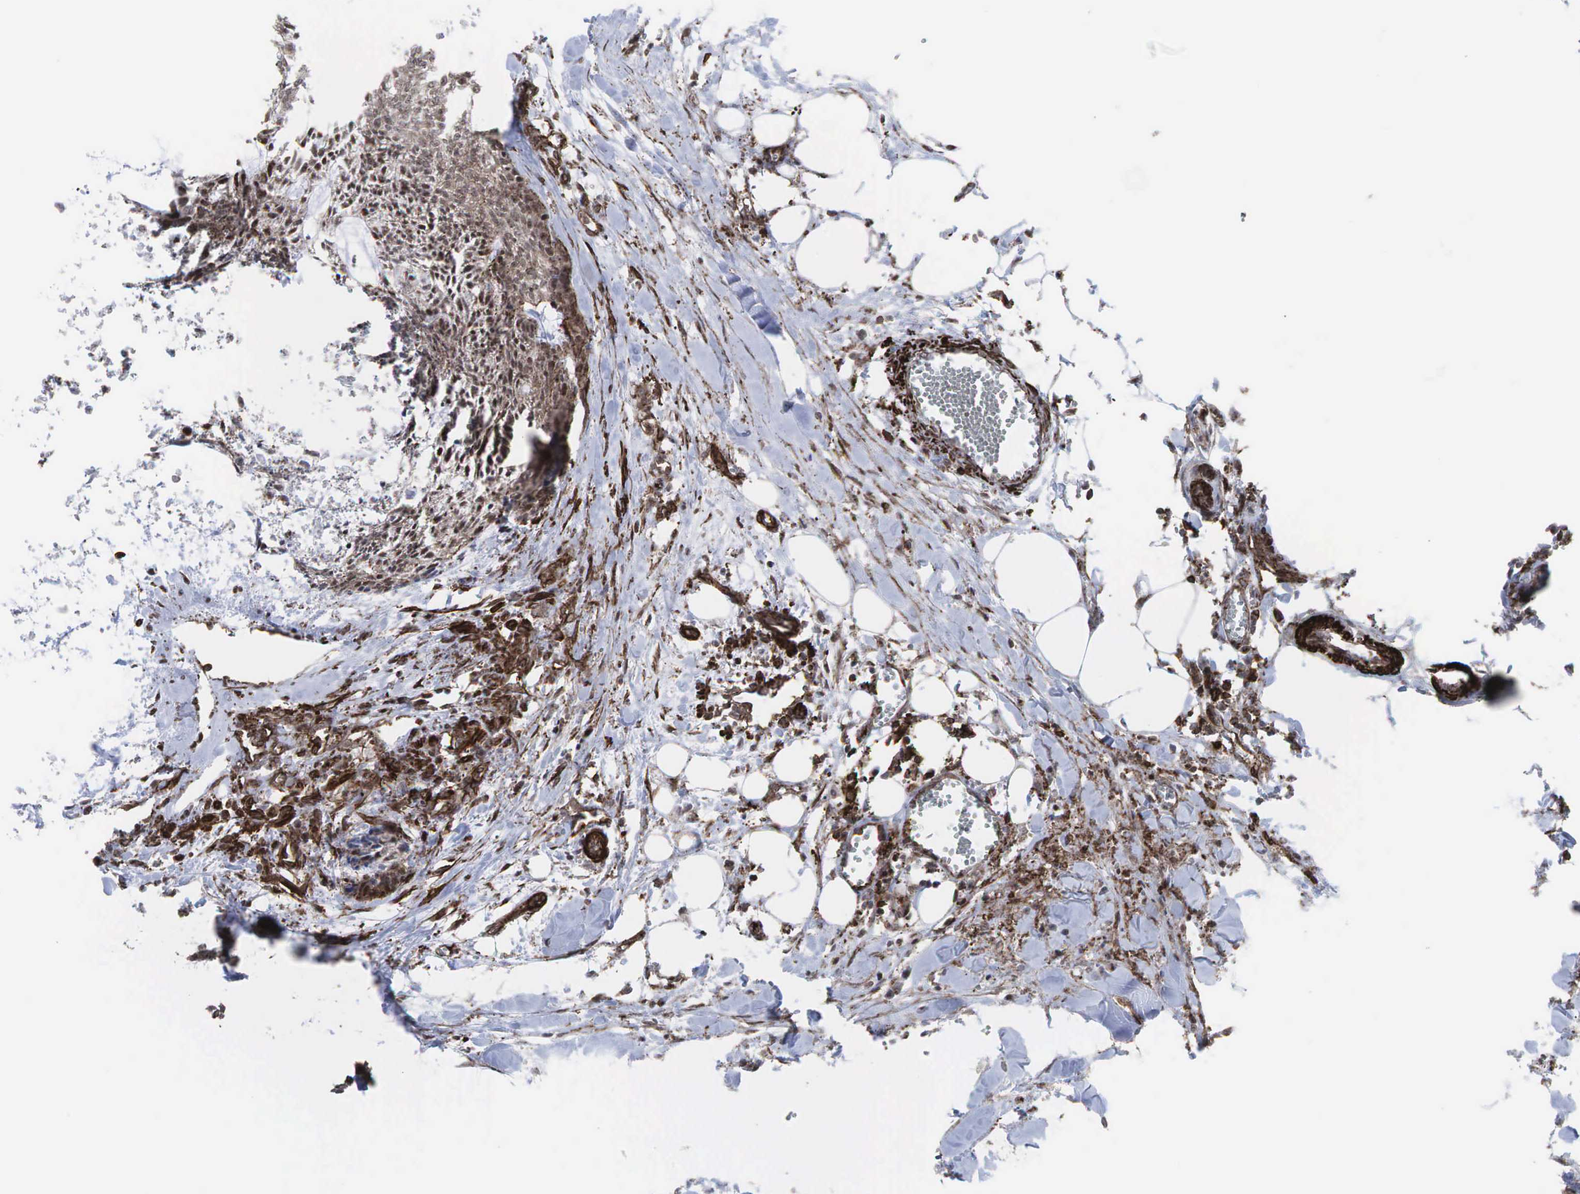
{"staining": {"intensity": "weak", "quantity": ">75%", "location": "cytoplasmic/membranous"}, "tissue": "head and neck cancer", "cell_type": "Tumor cells", "image_type": "cancer", "snomed": [{"axis": "morphology", "description": "Squamous cell carcinoma, NOS"}, {"axis": "topography", "description": "Salivary gland"}, {"axis": "topography", "description": "Head-Neck"}], "caption": "Immunohistochemical staining of head and neck cancer (squamous cell carcinoma) shows low levels of weak cytoplasmic/membranous expression in approximately >75% of tumor cells. The staining was performed using DAB (3,3'-diaminobenzidine), with brown indicating positive protein expression. Nuclei are stained blue with hematoxylin.", "gene": "GPRASP1", "patient": {"sex": "male", "age": 70}}